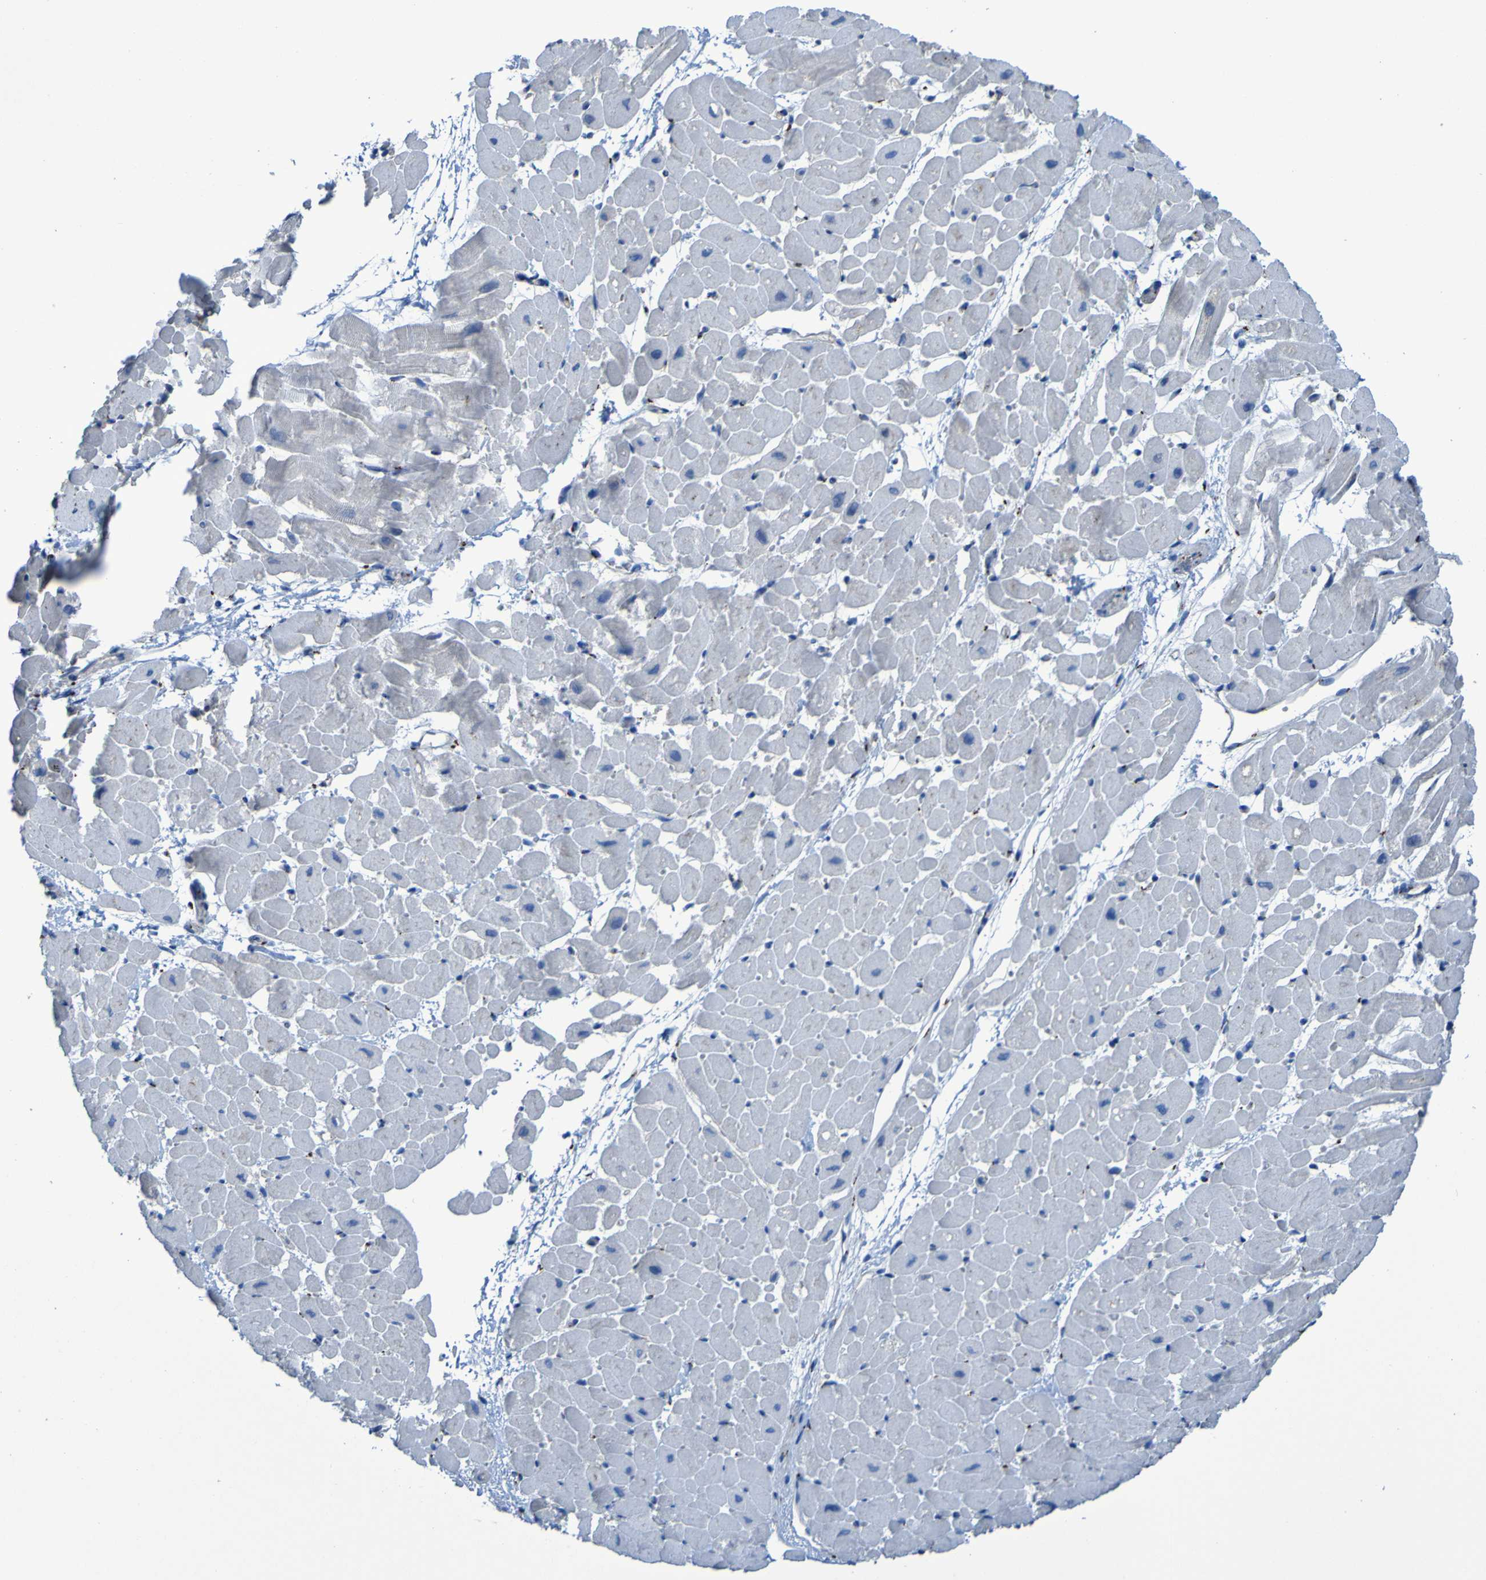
{"staining": {"intensity": "negative", "quantity": "none", "location": "none"}, "tissue": "heart muscle", "cell_type": "Cardiomyocytes", "image_type": "normal", "snomed": [{"axis": "morphology", "description": "Normal tissue, NOS"}, {"axis": "topography", "description": "Heart"}], "caption": "The photomicrograph reveals no significant positivity in cardiomyocytes of heart muscle. (DAB immunohistochemistry with hematoxylin counter stain).", "gene": "GOLM1", "patient": {"sex": "male", "age": 45}}